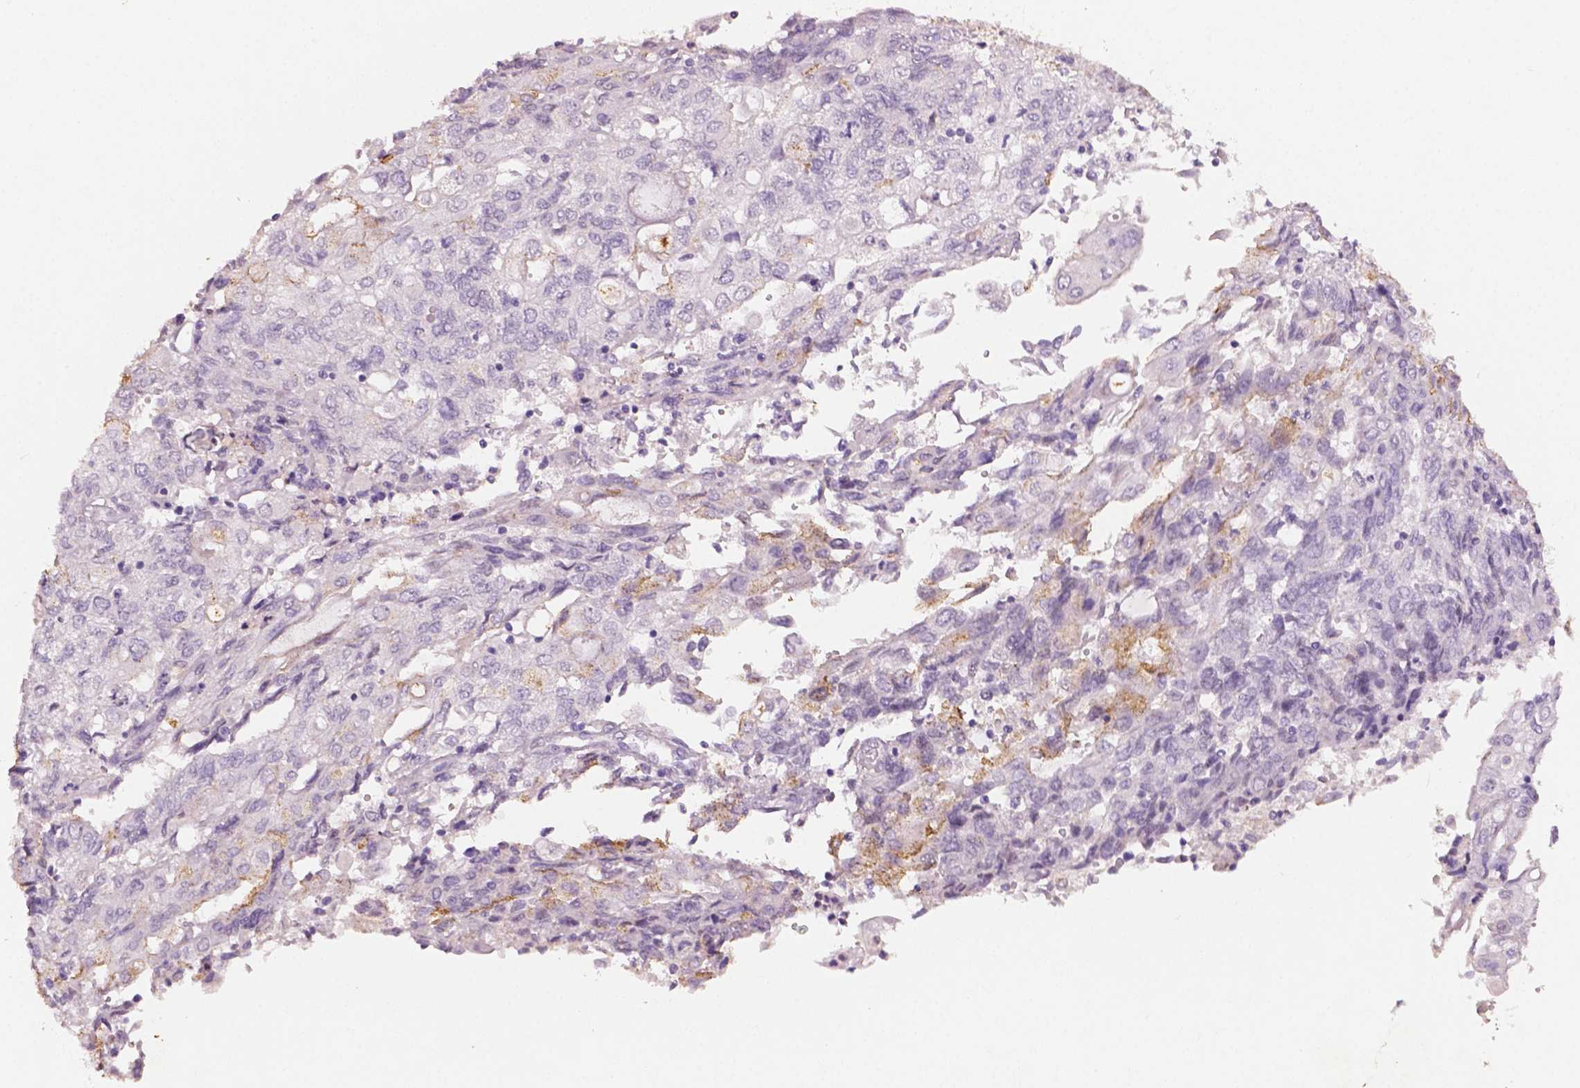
{"staining": {"intensity": "negative", "quantity": "none", "location": "none"}, "tissue": "endometrial cancer", "cell_type": "Tumor cells", "image_type": "cancer", "snomed": [{"axis": "morphology", "description": "Adenocarcinoma, NOS"}, {"axis": "topography", "description": "Endometrium"}], "caption": "This is an immunohistochemistry photomicrograph of human endometrial cancer (adenocarcinoma). There is no expression in tumor cells.", "gene": "DLG2", "patient": {"sex": "female", "age": 54}}